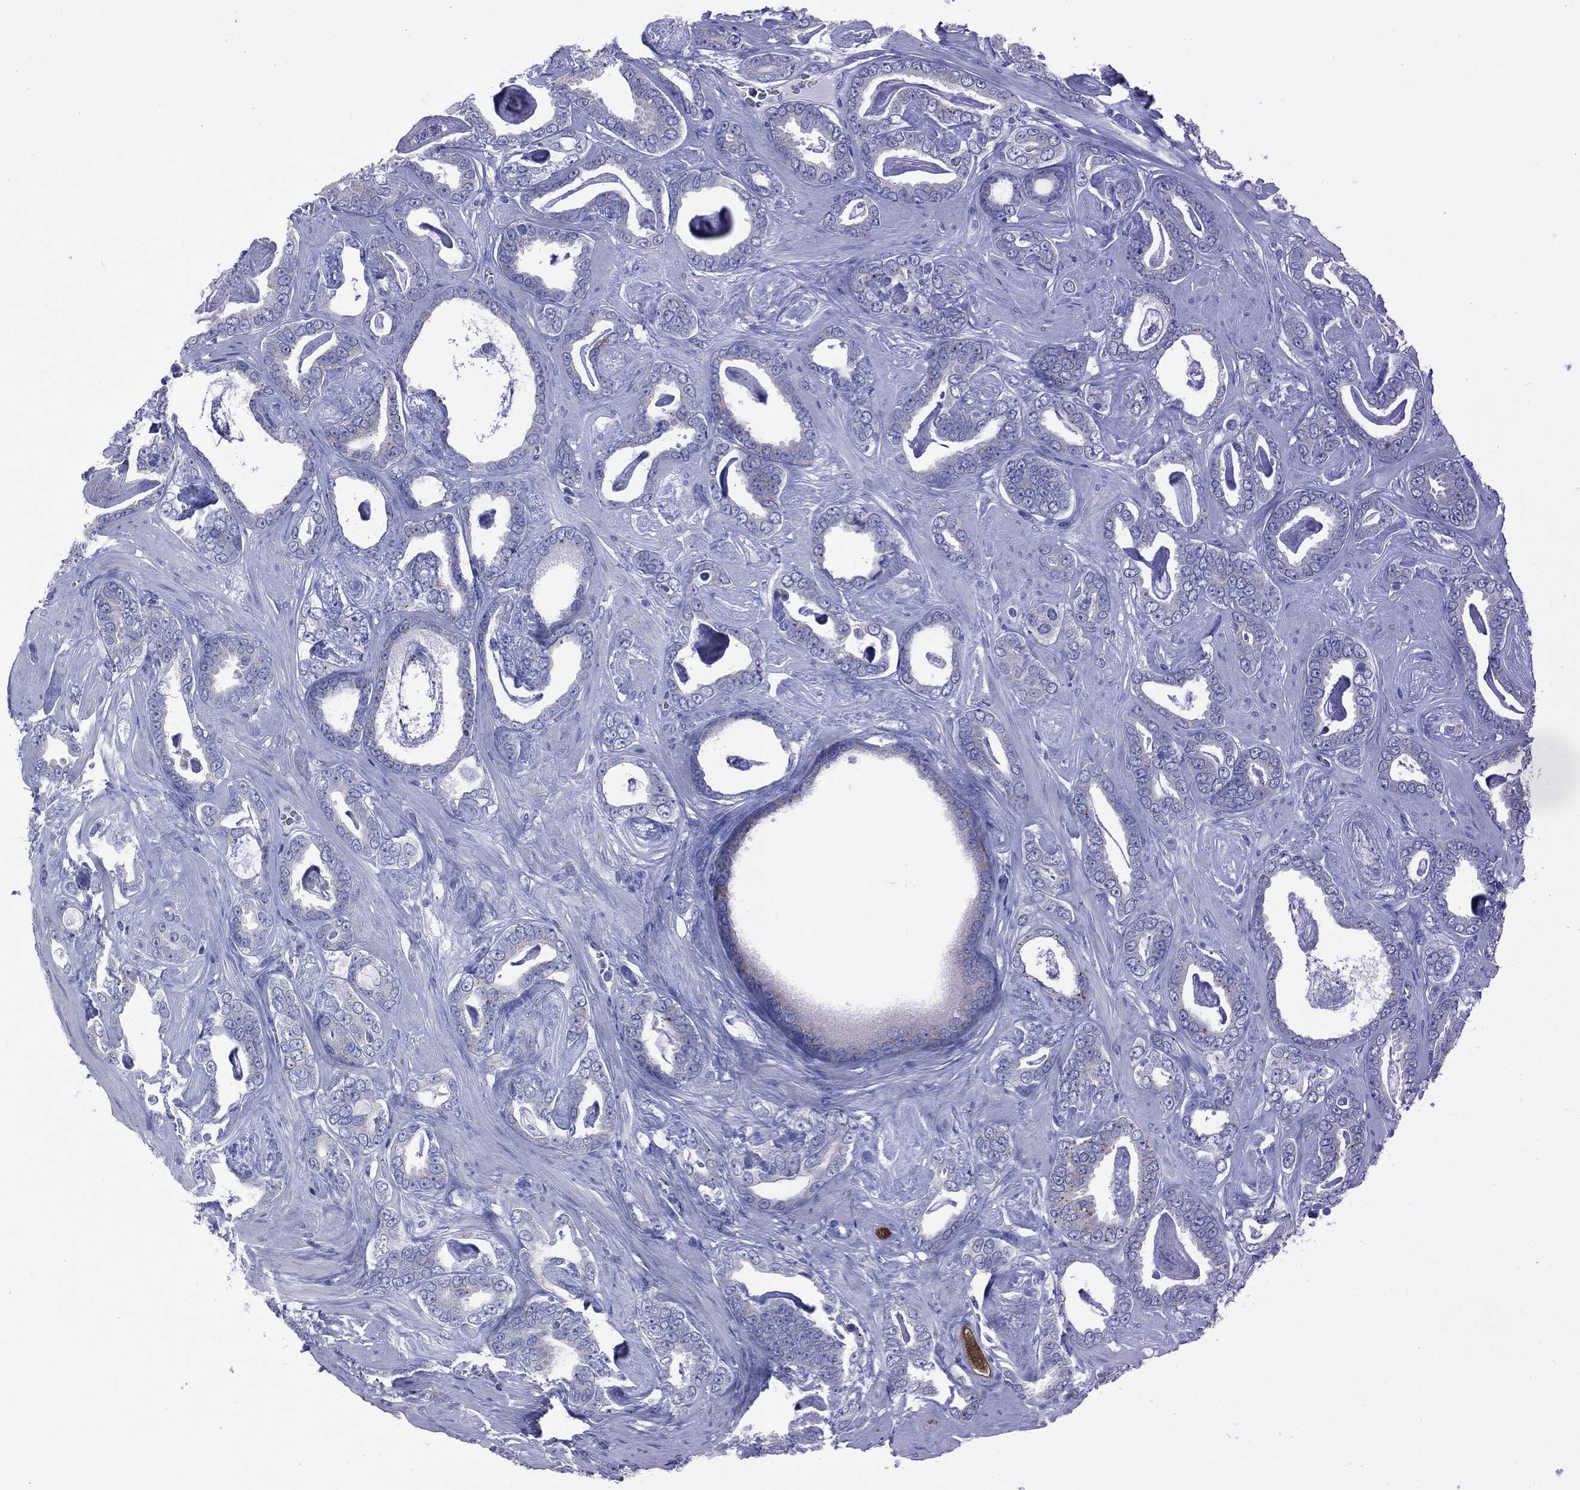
{"staining": {"intensity": "negative", "quantity": "none", "location": "none"}, "tissue": "prostate cancer", "cell_type": "Tumor cells", "image_type": "cancer", "snomed": [{"axis": "morphology", "description": "Adenocarcinoma, High grade"}, {"axis": "topography", "description": "Prostate"}], "caption": "A photomicrograph of high-grade adenocarcinoma (prostate) stained for a protein shows no brown staining in tumor cells.", "gene": "CAV3", "patient": {"sex": "male", "age": 63}}